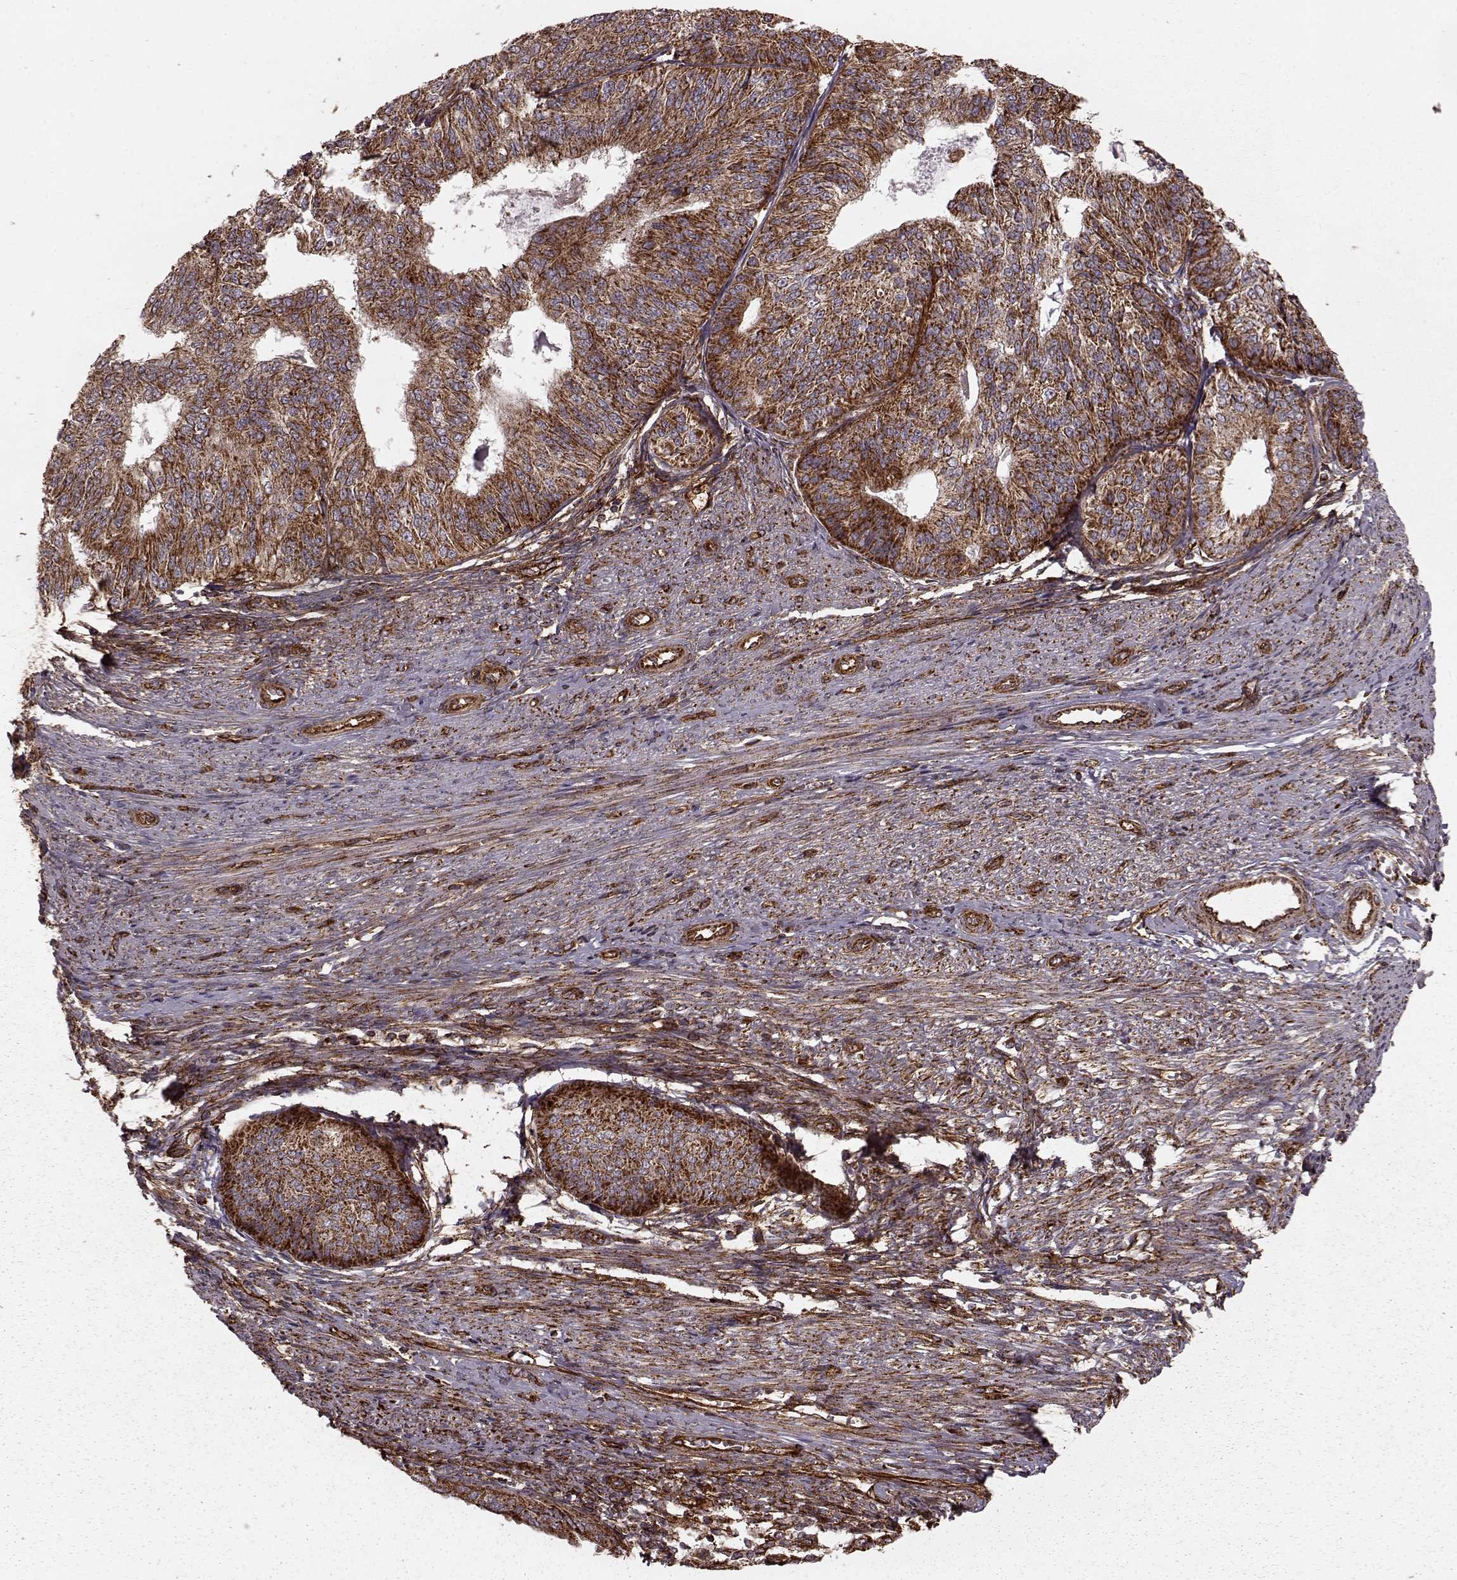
{"staining": {"intensity": "strong", "quantity": ">75%", "location": "cytoplasmic/membranous"}, "tissue": "endometrial cancer", "cell_type": "Tumor cells", "image_type": "cancer", "snomed": [{"axis": "morphology", "description": "Adenocarcinoma, NOS"}, {"axis": "topography", "description": "Endometrium"}], "caption": "Endometrial adenocarcinoma stained with a protein marker reveals strong staining in tumor cells.", "gene": "FXN", "patient": {"sex": "female", "age": 58}}